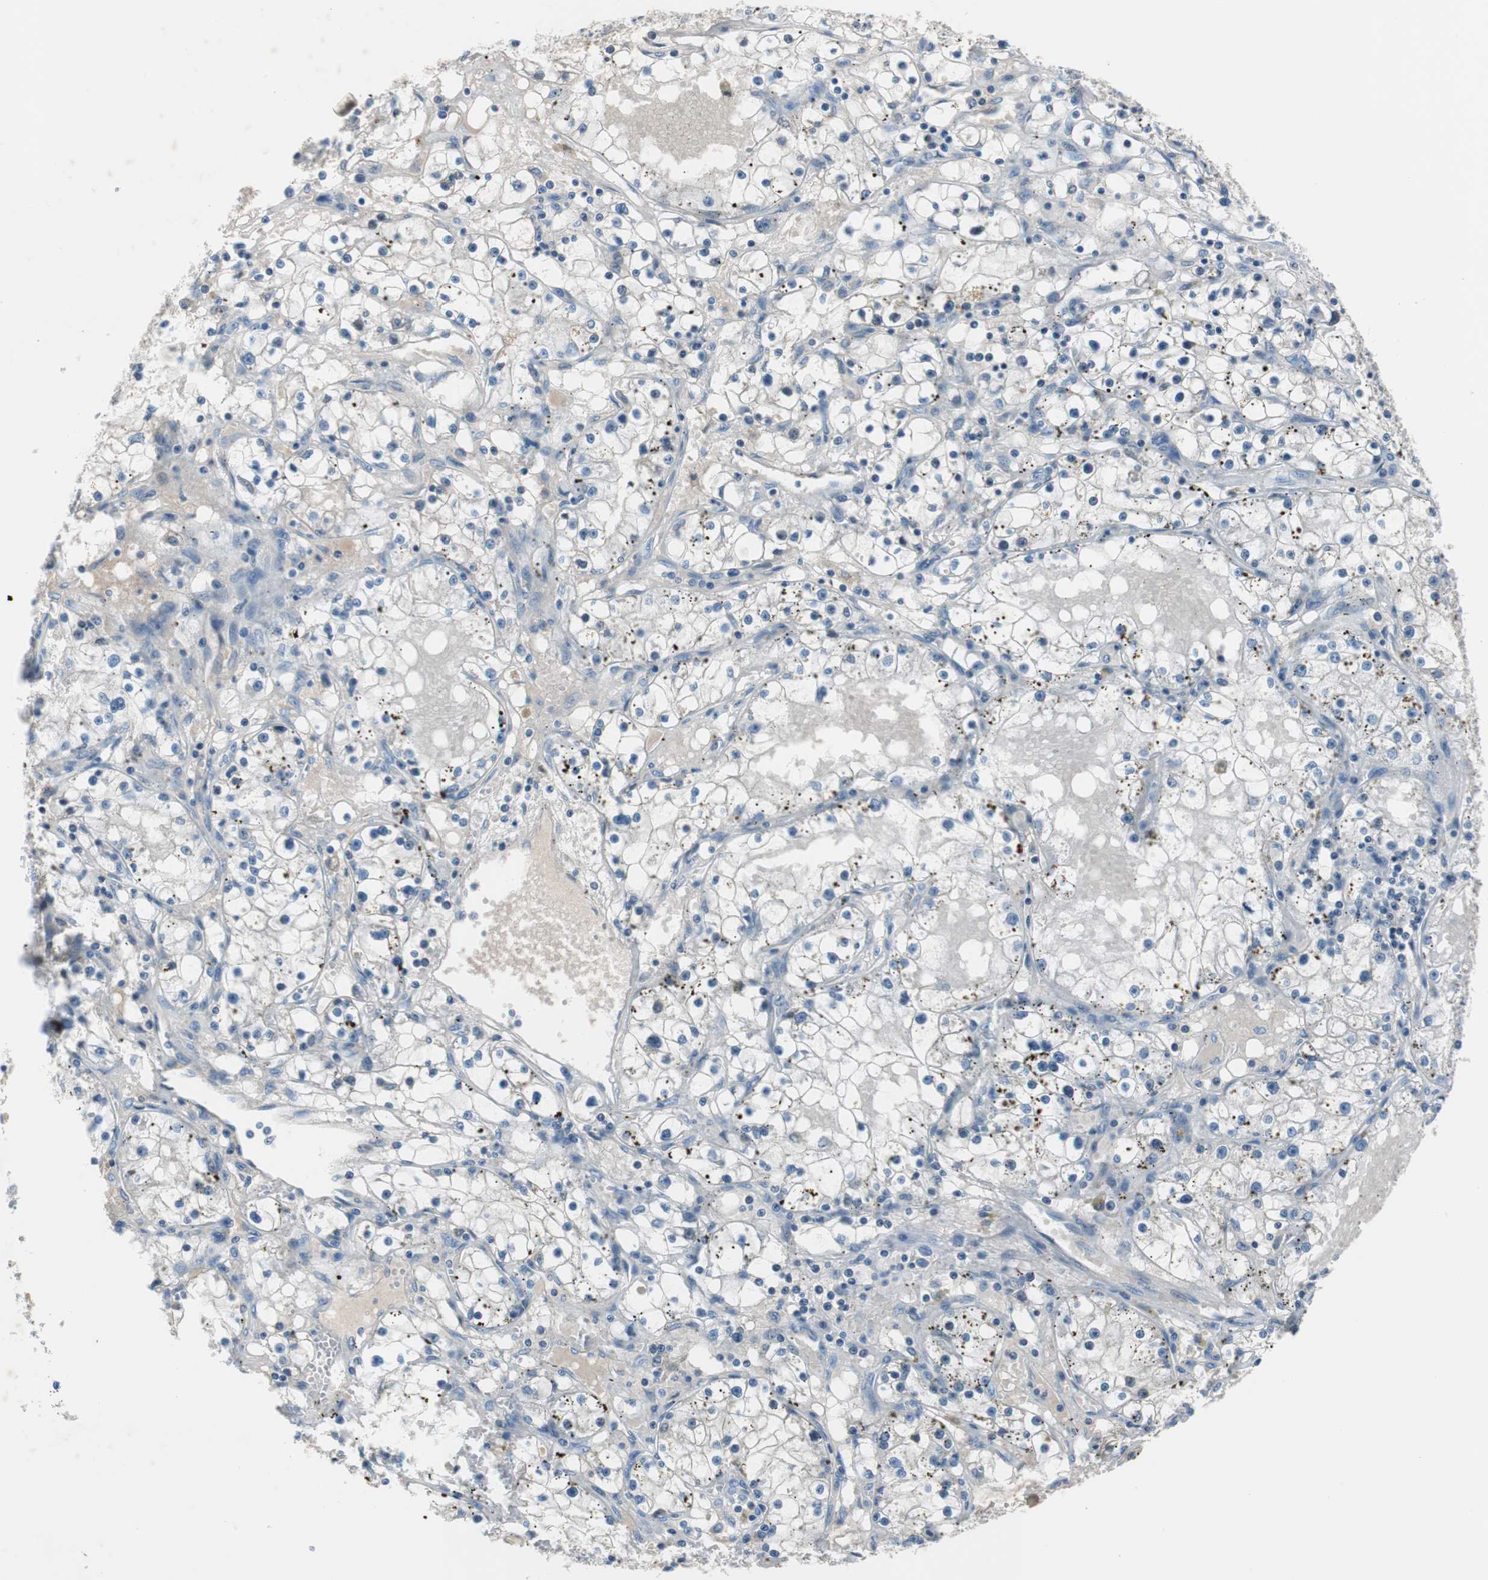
{"staining": {"intensity": "negative", "quantity": "none", "location": "none"}, "tissue": "renal cancer", "cell_type": "Tumor cells", "image_type": "cancer", "snomed": [{"axis": "morphology", "description": "Adenocarcinoma, NOS"}, {"axis": "topography", "description": "Kidney"}], "caption": "This is an immunohistochemistry micrograph of renal cancer. There is no staining in tumor cells.", "gene": "SERPINF1", "patient": {"sex": "male", "age": 56}}